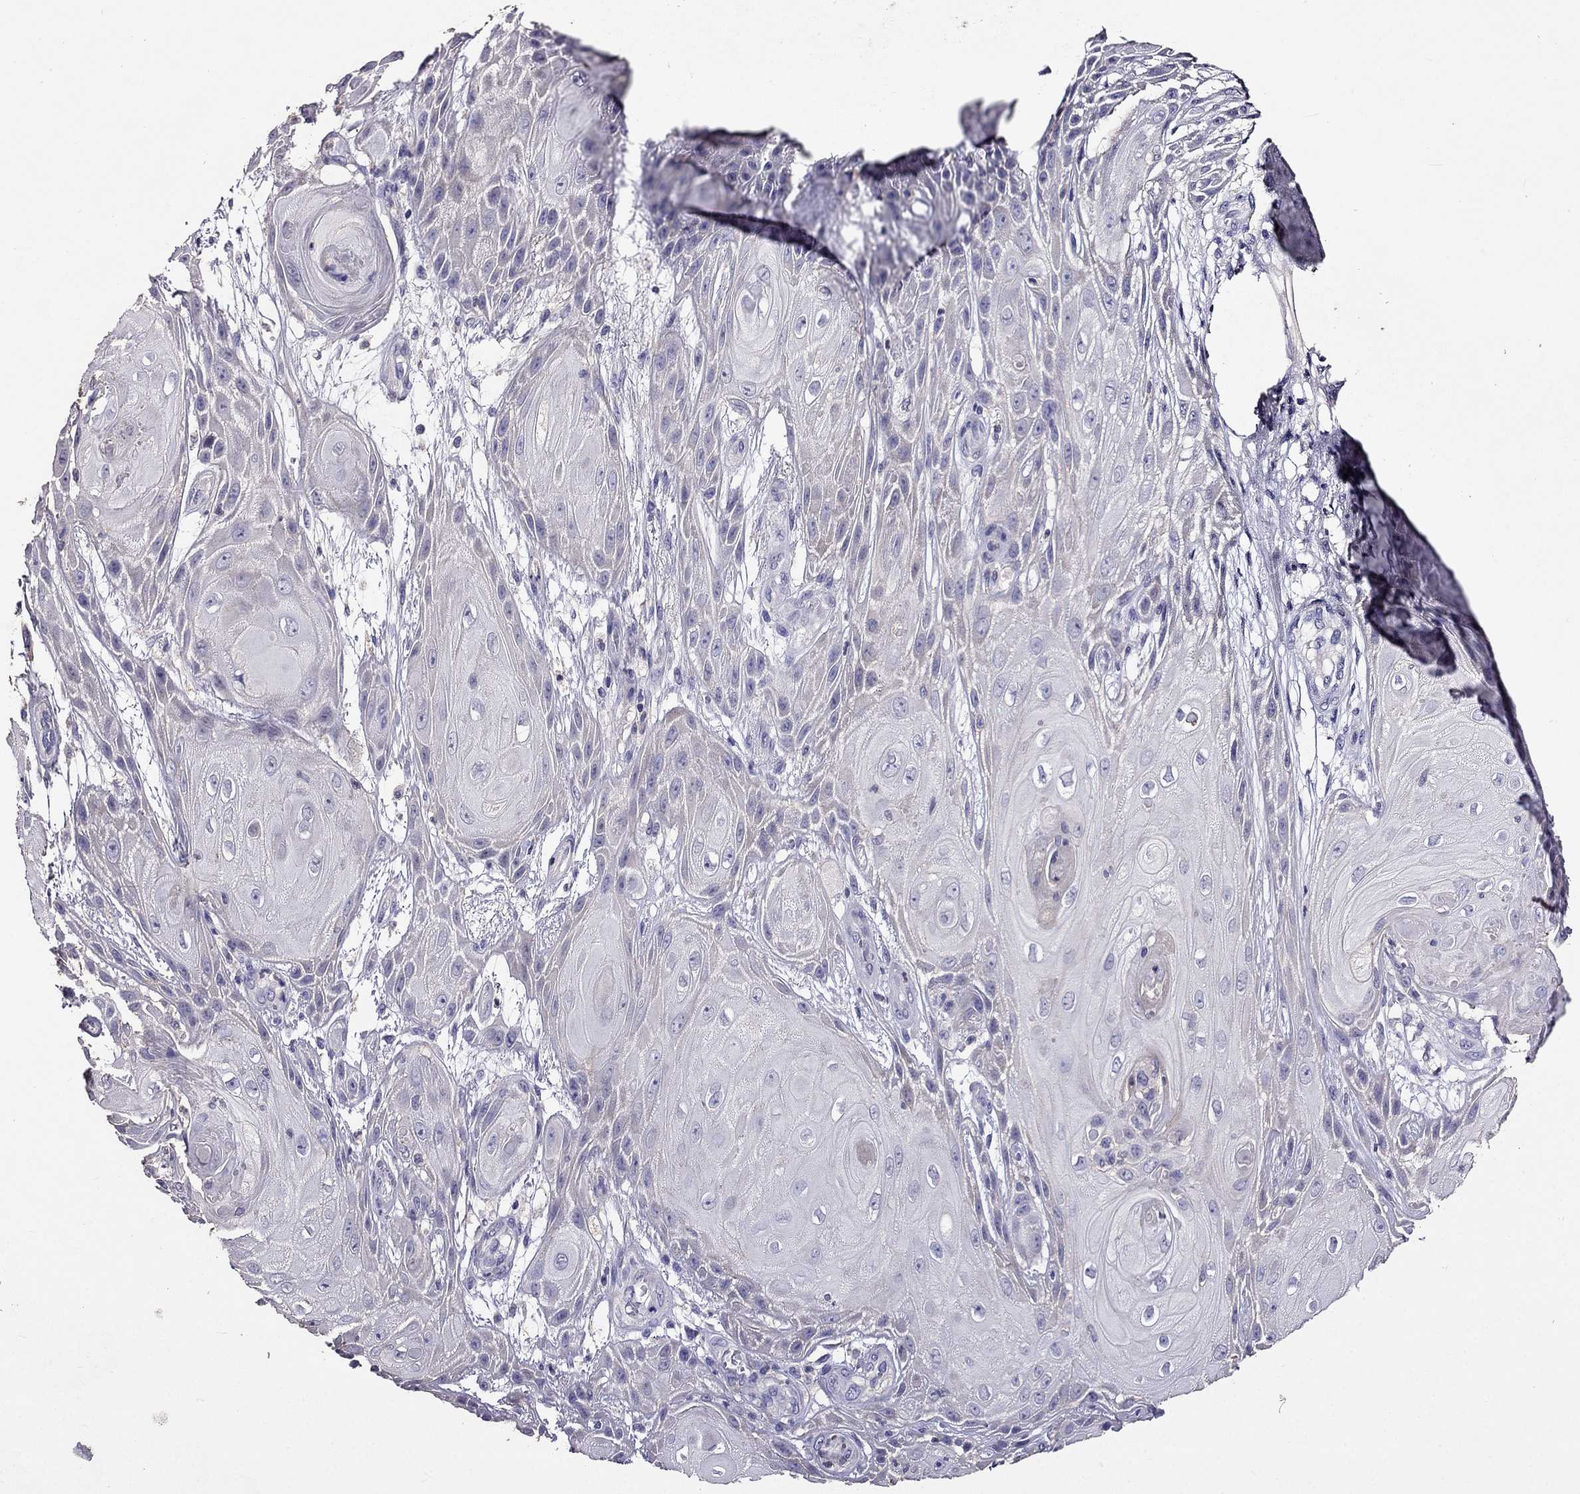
{"staining": {"intensity": "negative", "quantity": "none", "location": "none"}, "tissue": "skin cancer", "cell_type": "Tumor cells", "image_type": "cancer", "snomed": [{"axis": "morphology", "description": "Squamous cell carcinoma, NOS"}, {"axis": "topography", "description": "Skin"}], "caption": "A photomicrograph of human squamous cell carcinoma (skin) is negative for staining in tumor cells.", "gene": "NKX3-1", "patient": {"sex": "male", "age": 62}}